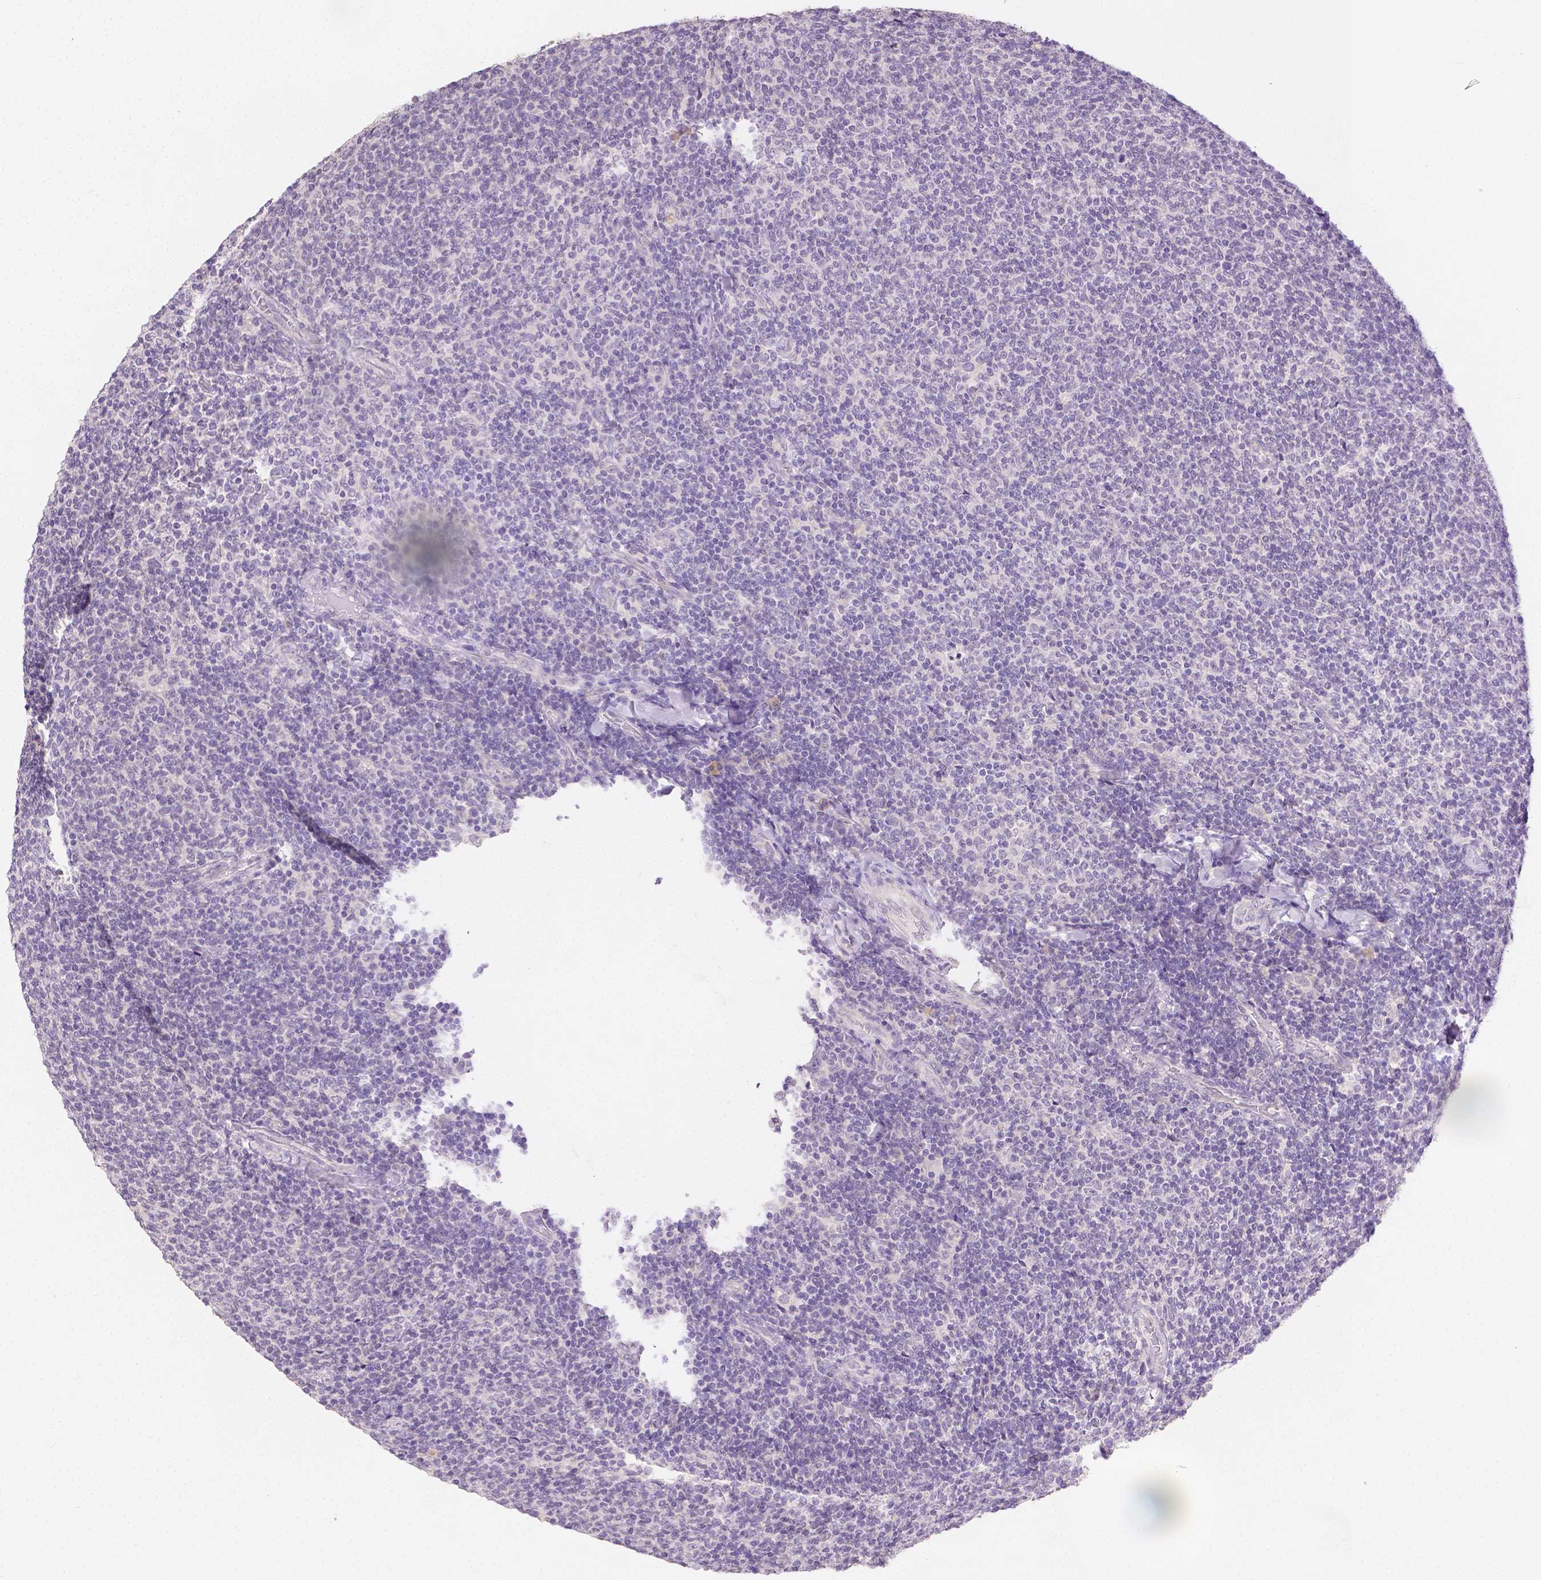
{"staining": {"intensity": "negative", "quantity": "none", "location": "none"}, "tissue": "lymphoma", "cell_type": "Tumor cells", "image_type": "cancer", "snomed": [{"axis": "morphology", "description": "Malignant lymphoma, non-Hodgkin's type, Low grade"}, {"axis": "topography", "description": "Lymph node"}], "caption": "A photomicrograph of malignant lymphoma, non-Hodgkin's type (low-grade) stained for a protein demonstrates no brown staining in tumor cells.", "gene": "TGM1", "patient": {"sex": "male", "age": 52}}